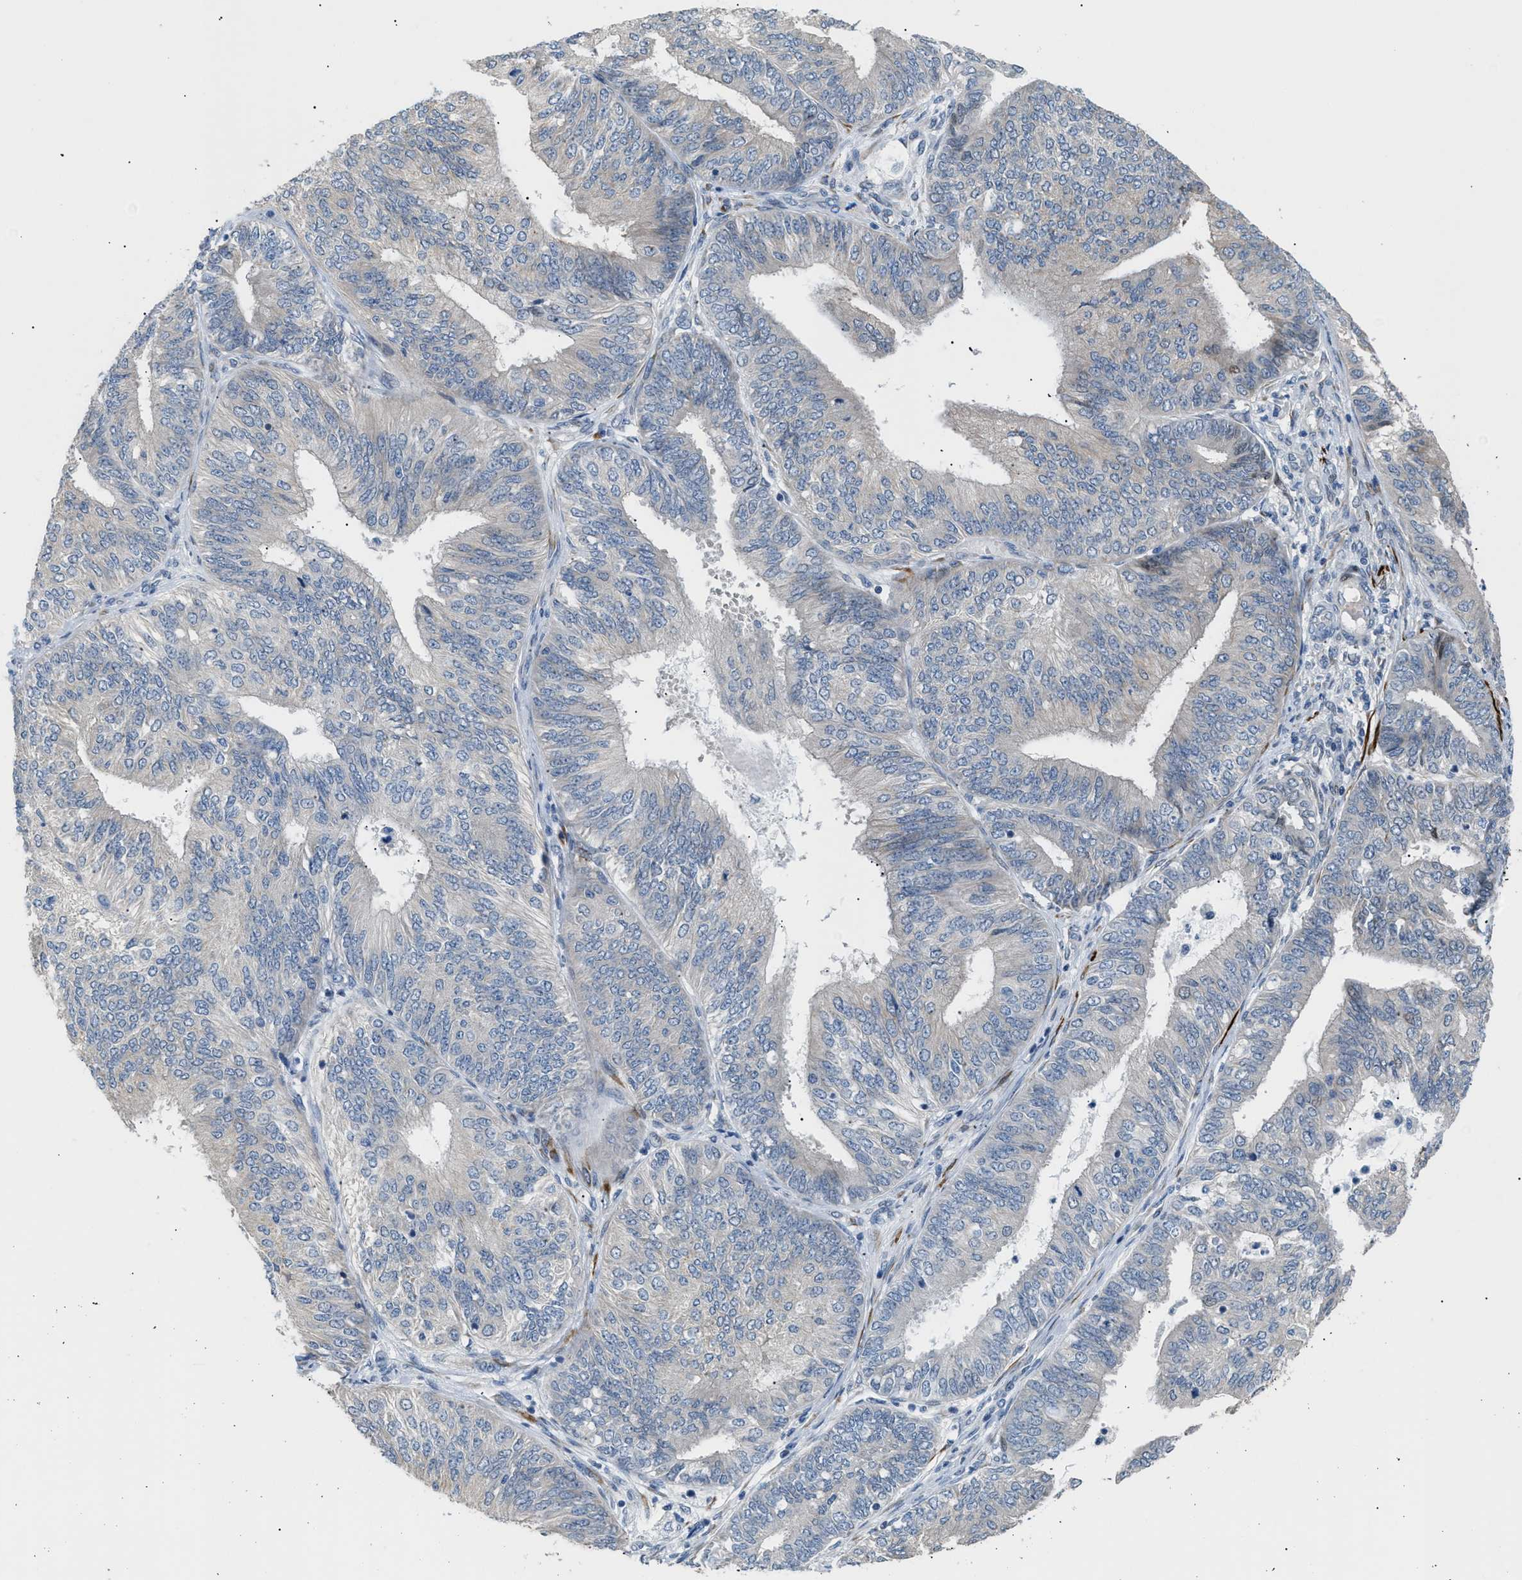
{"staining": {"intensity": "negative", "quantity": "none", "location": "none"}, "tissue": "endometrial cancer", "cell_type": "Tumor cells", "image_type": "cancer", "snomed": [{"axis": "morphology", "description": "Adenocarcinoma, NOS"}, {"axis": "topography", "description": "Endometrium"}], "caption": "There is no significant expression in tumor cells of endometrial adenocarcinoma. (Immunohistochemistry (ihc), brightfield microscopy, high magnification).", "gene": "ICA1", "patient": {"sex": "female", "age": 58}}